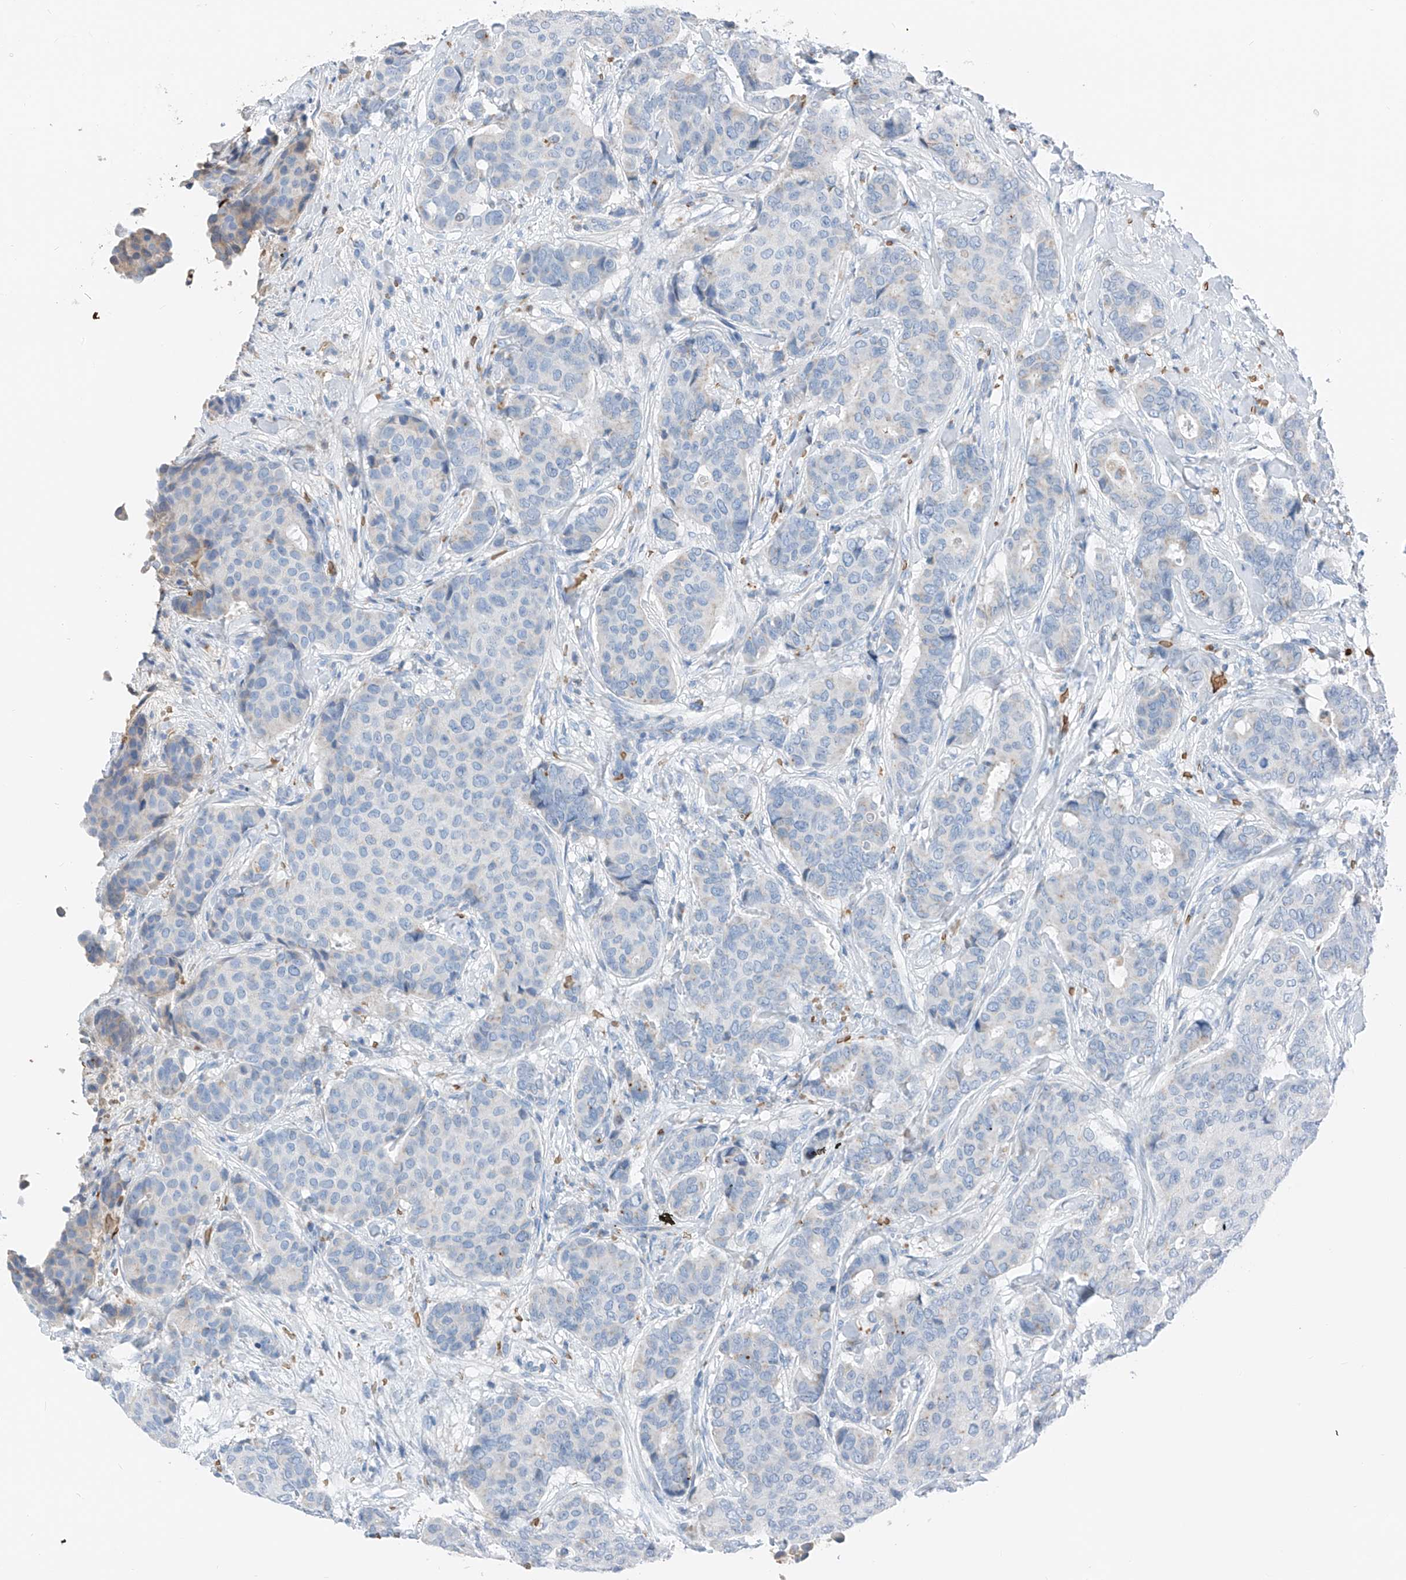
{"staining": {"intensity": "negative", "quantity": "none", "location": "none"}, "tissue": "breast cancer", "cell_type": "Tumor cells", "image_type": "cancer", "snomed": [{"axis": "morphology", "description": "Duct carcinoma"}, {"axis": "topography", "description": "Breast"}], "caption": "Immunohistochemistry photomicrograph of human infiltrating ductal carcinoma (breast) stained for a protein (brown), which exhibits no expression in tumor cells. (Stains: DAB (3,3'-diaminobenzidine) immunohistochemistry (IHC) with hematoxylin counter stain, Microscopy: brightfield microscopy at high magnification).", "gene": "PRSS23", "patient": {"sex": "female", "age": 75}}